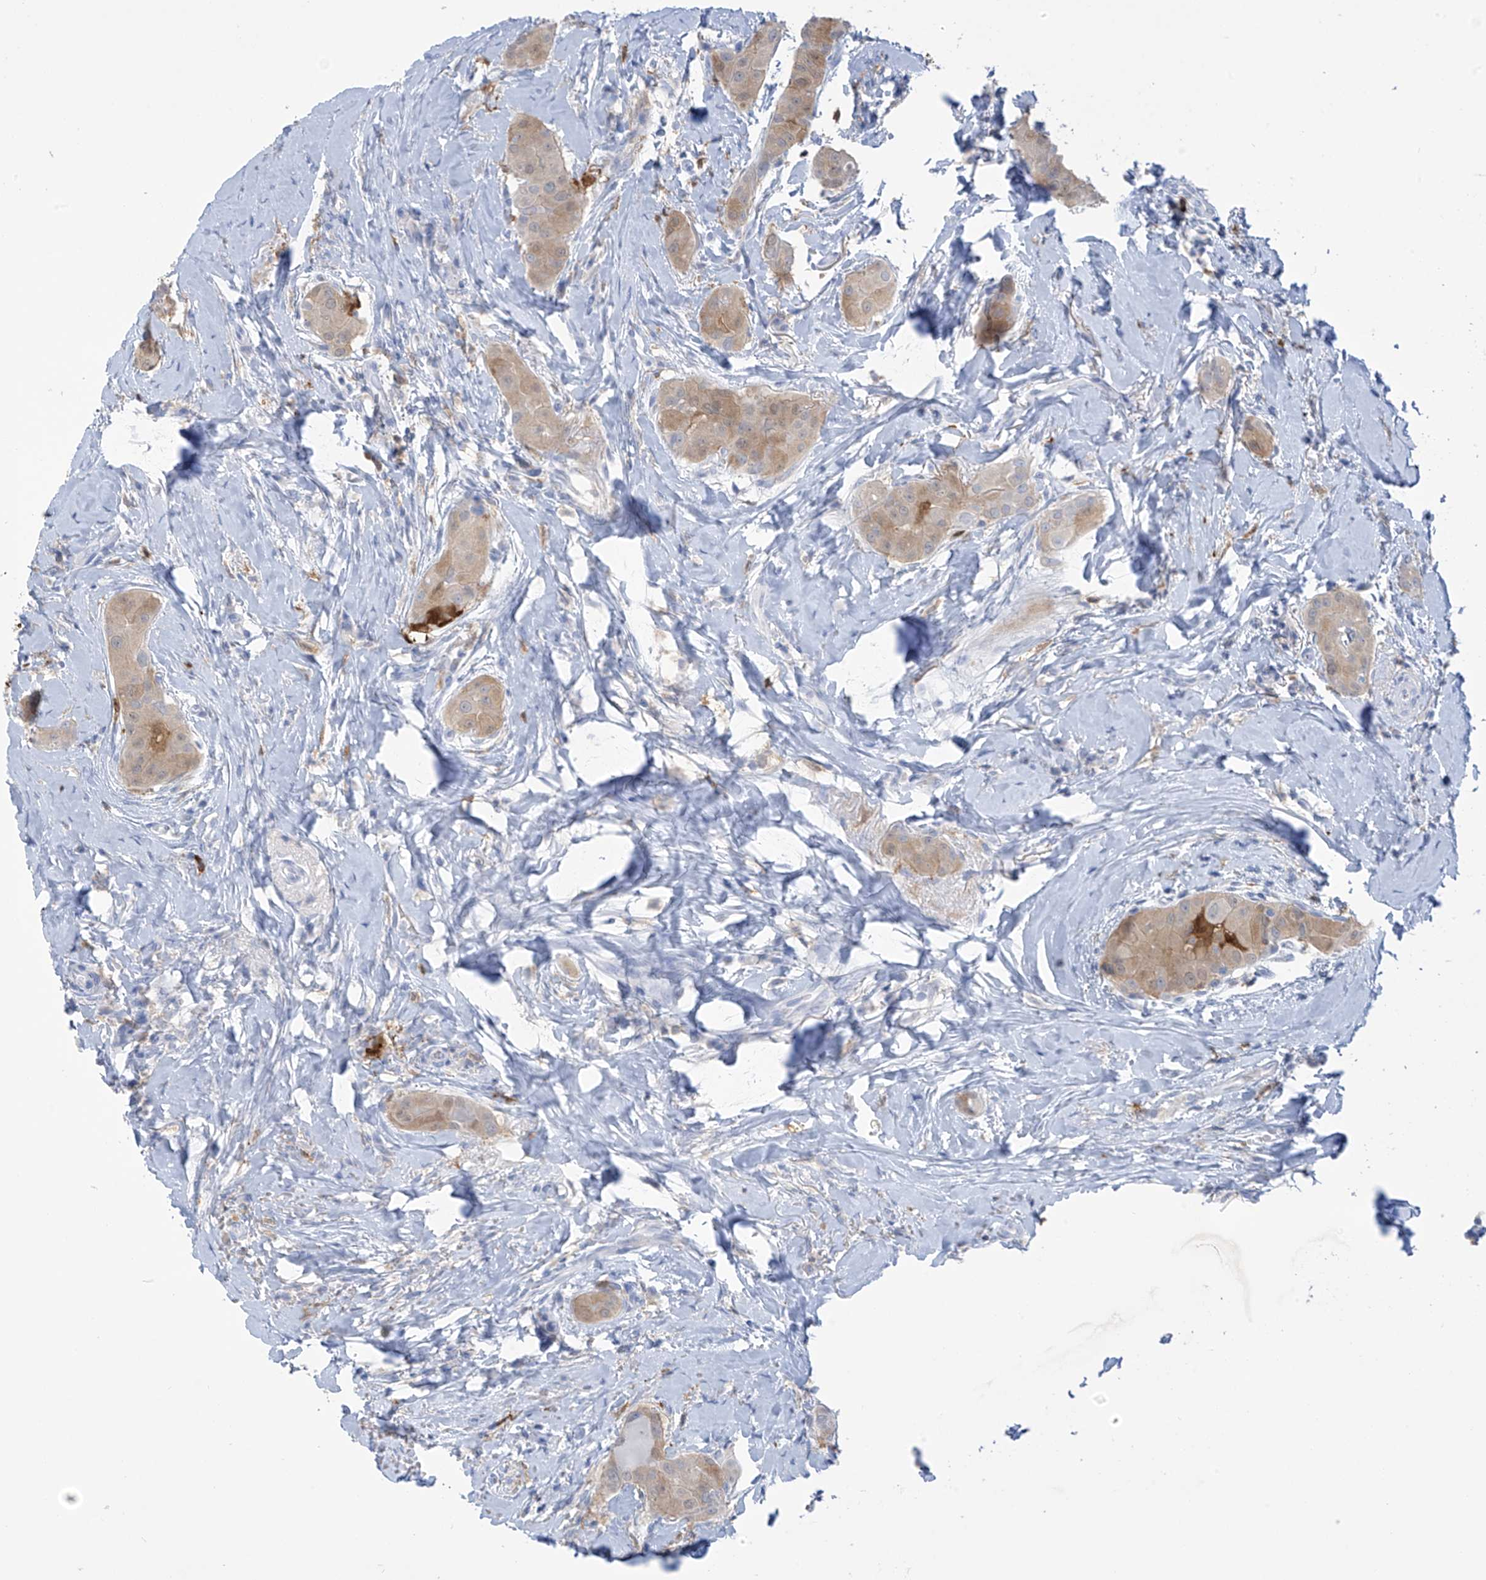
{"staining": {"intensity": "weak", "quantity": "25%-75%", "location": "cytoplasmic/membranous"}, "tissue": "thyroid cancer", "cell_type": "Tumor cells", "image_type": "cancer", "snomed": [{"axis": "morphology", "description": "Papillary adenocarcinoma, NOS"}, {"axis": "topography", "description": "Thyroid gland"}], "caption": "High-magnification brightfield microscopy of thyroid cancer stained with DAB (3,3'-diaminobenzidine) (brown) and counterstained with hematoxylin (blue). tumor cells exhibit weak cytoplasmic/membranous staining is identified in approximately25%-75% of cells. (Stains: DAB in brown, nuclei in blue, Microscopy: brightfield microscopy at high magnification).", "gene": "TRMT2B", "patient": {"sex": "male", "age": 33}}